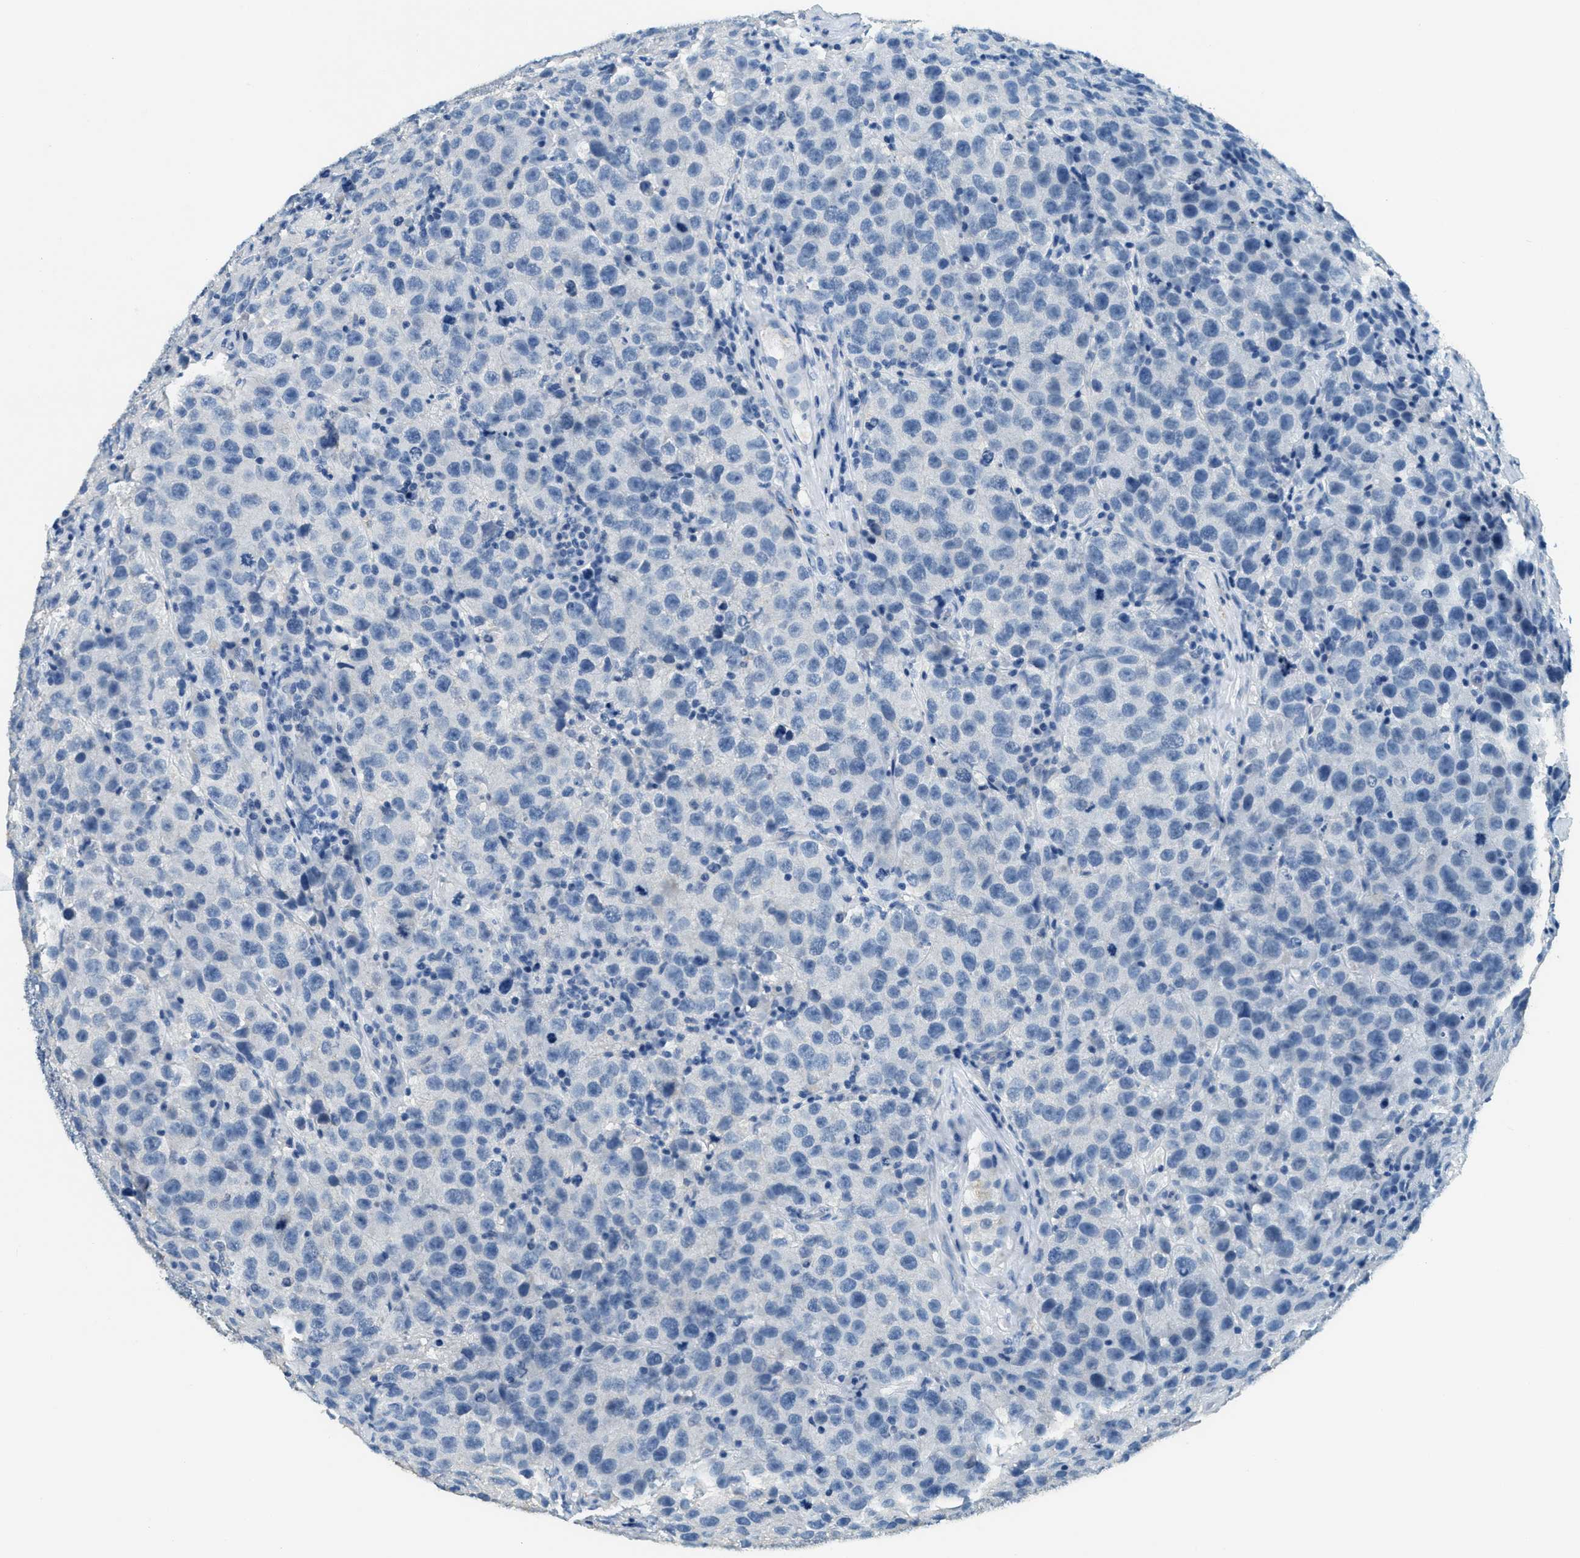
{"staining": {"intensity": "negative", "quantity": "none", "location": "none"}, "tissue": "testis cancer", "cell_type": "Tumor cells", "image_type": "cancer", "snomed": [{"axis": "morphology", "description": "Seminoma, NOS"}, {"axis": "topography", "description": "Testis"}], "caption": "The image displays no significant expression in tumor cells of testis cancer.", "gene": "A2M", "patient": {"sex": "male", "age": 52}}